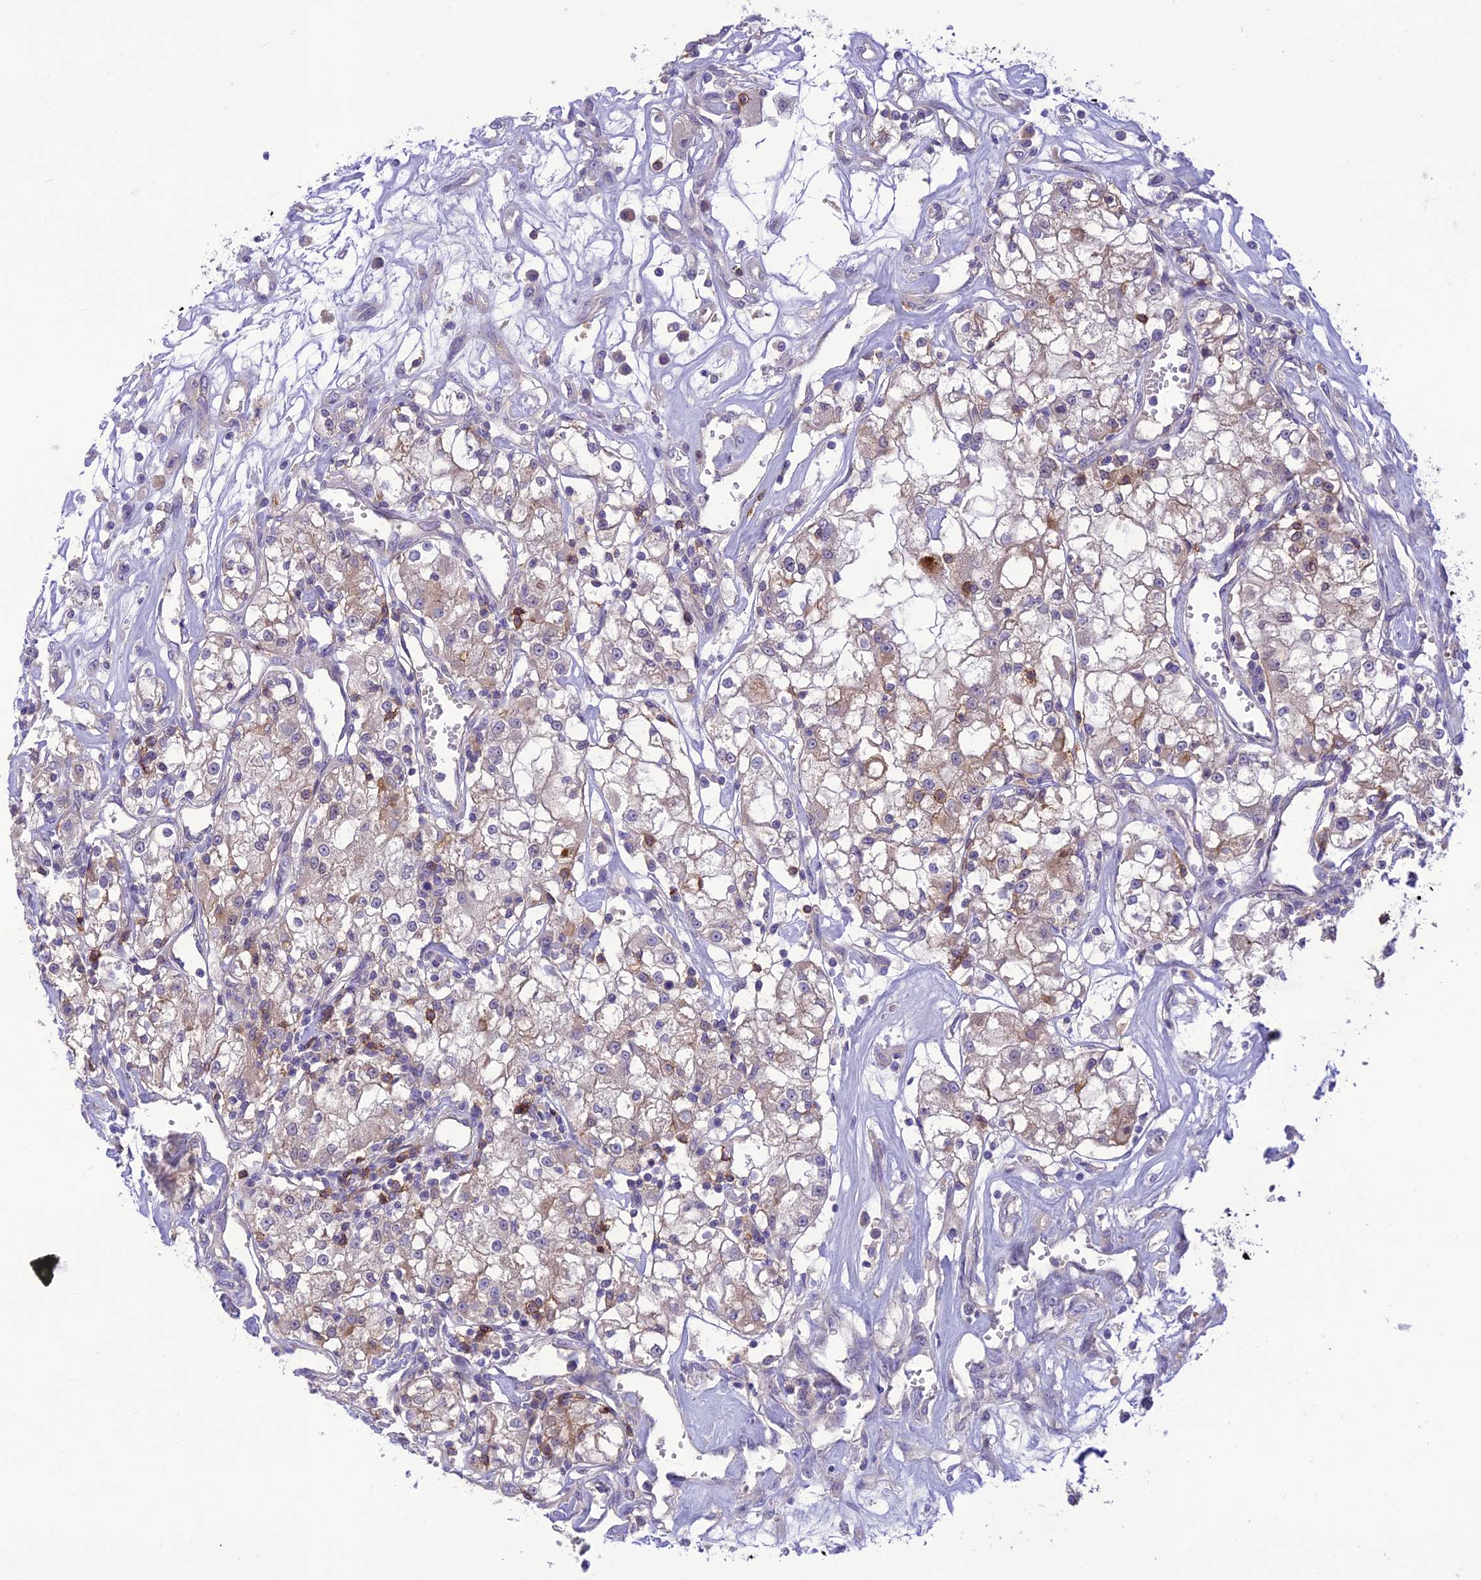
{"staining": {"intensity": "weak", "quantity": "25%-75%", "location": "cytoplasmic/membranous"}, "tissue": "renal cancer", "cell_type": "Tumor cells", "image_type": "cancer", "snomed": [{"axis": "morphology", "description": "Adenocarcinoma, NOS"}, {"axis": "topography", "description": "Kidney"}], "caption": "Brown immunohistochemical staining in renal cancer (adenocarcinoma) reveals weak cytoplasmic/membranous positivity in approximately 25%-75% of tumor cells.", "gene": "ITGAE", "patient": {"sex": "female", "age": 59}}